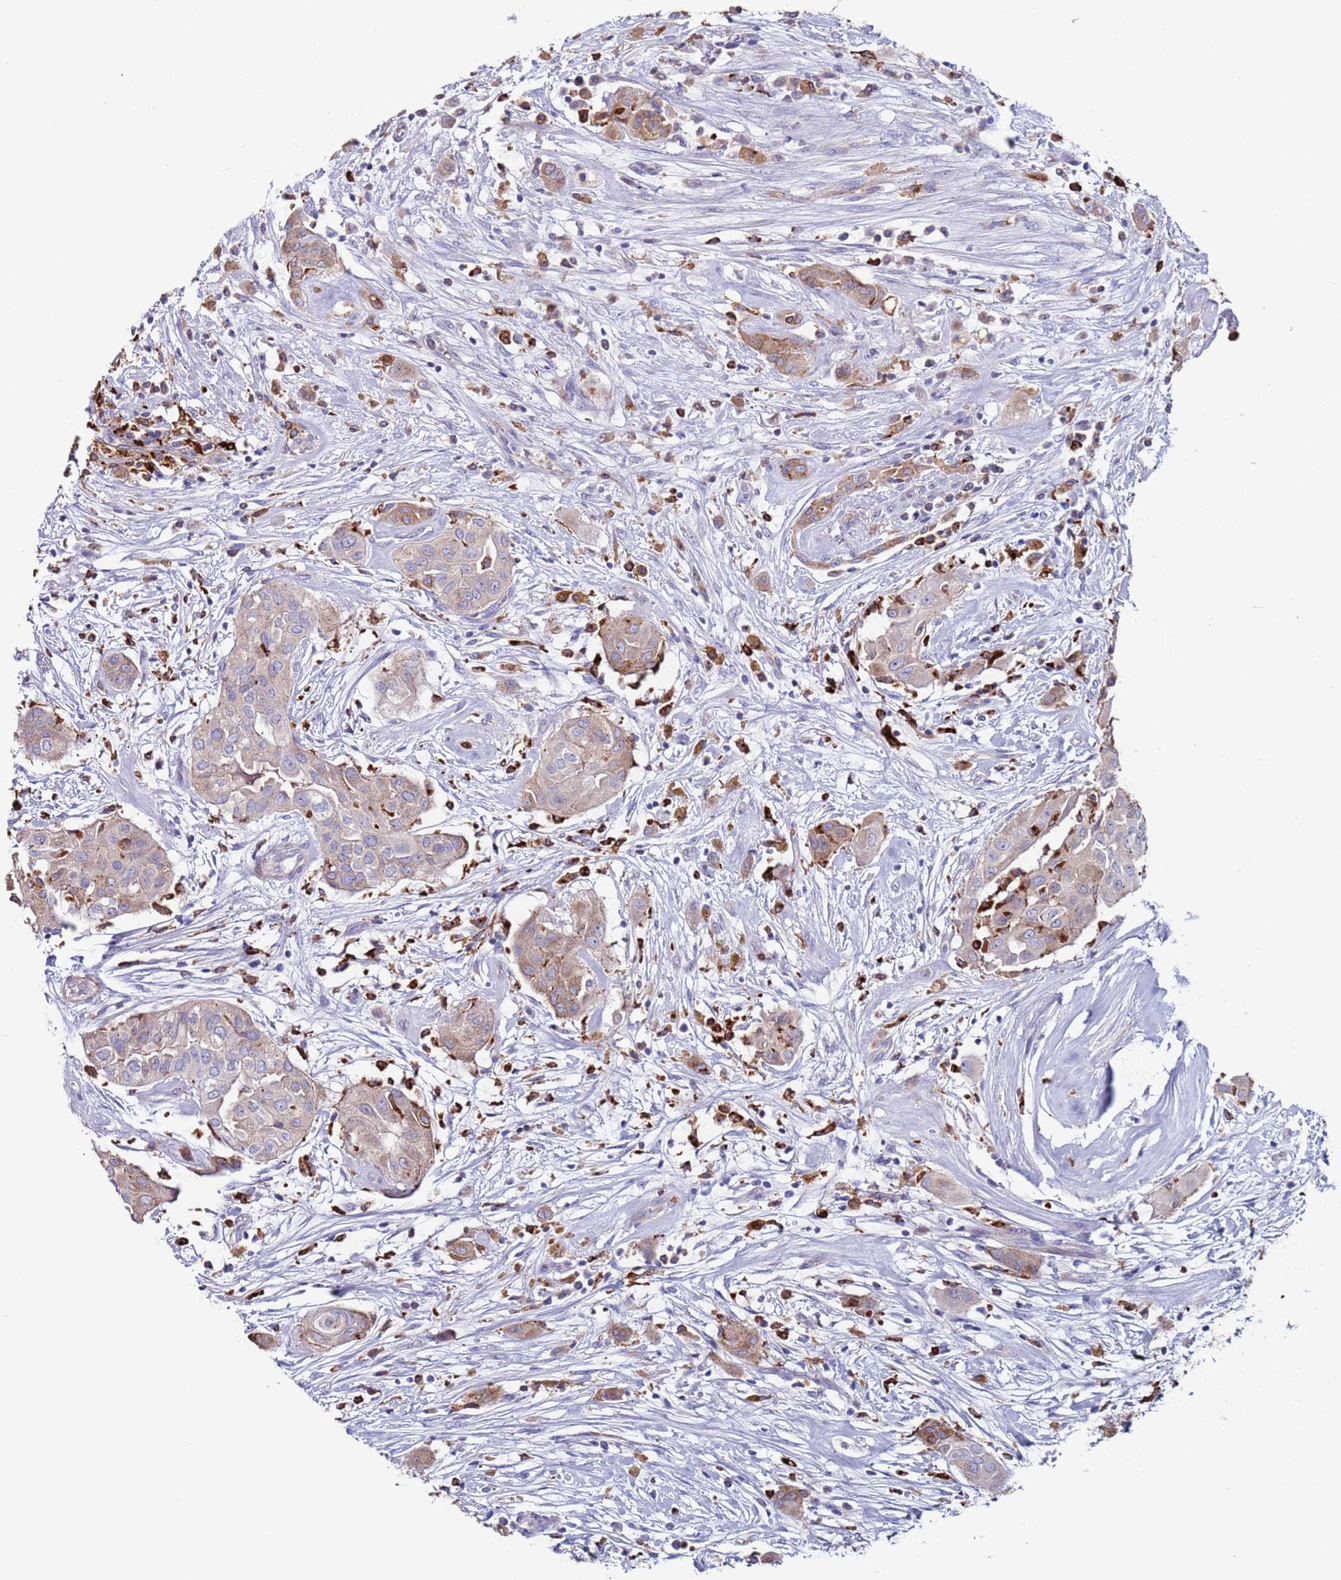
{"staining": {"intensity": "moderate", "quantity": "25%-75%", "location": "cytoplasmic/membranous"}, "tissue": "thyroid cancer", "cell_type": "Tumor cells", "image_type": "cancer", "snomed": [{"axis": "morphology", "description": "Papillary adenocarcinoma, NOS"}, {"axis": "topography", "description": "Thyroid gland"}], "caption": "Immunohistochemical staining of human thyroid cancer (papillary adenocarcinoma) reveals medium levels of moderate cytoplasmic/membranous protein staining in approximately 25%-75% of tumor cells.", "gene": "GREB1L", "patient": {"sex": "female", "age": 59}}